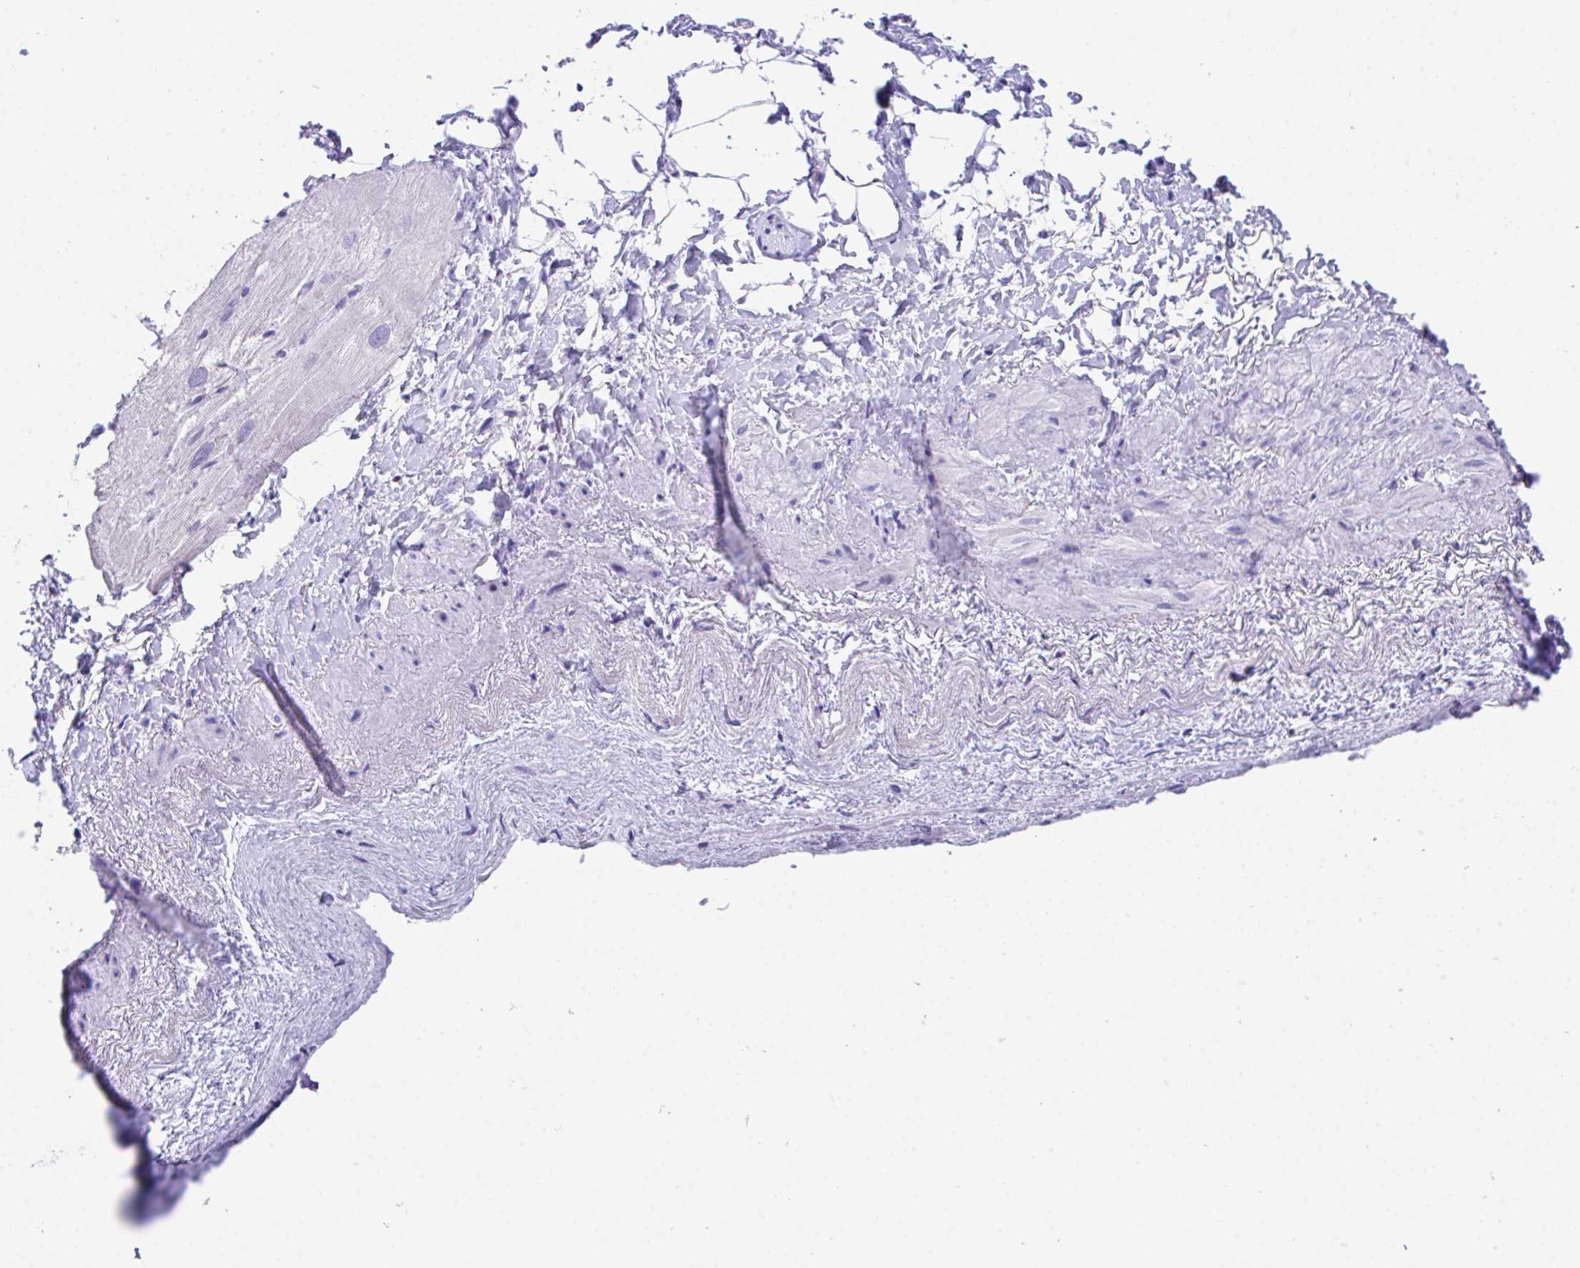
{"staining": {"intensity": "negative", "quantity": "none", "location": "none"}, "tissue": "heart muscle", "cell_type": "Cardiomyocytes", "image_type": "normal", "snomed": [{"axis": "morphology", "description": "Normal tissue, NOS"}, {"axis": "topography", "description": "Heart"}], "caption": "A high-resolution photomicrograph shows immunohistochemistry staining of unremarkable heart muscle, which displays no significant expression in cardiomyocytes. (DAB (3,3'-diaminobenzidine) immunohistochemistry with hematoxylin counter stain).", "gene": "HOXB4", "patient": {"sex": "male", "age": 62}}